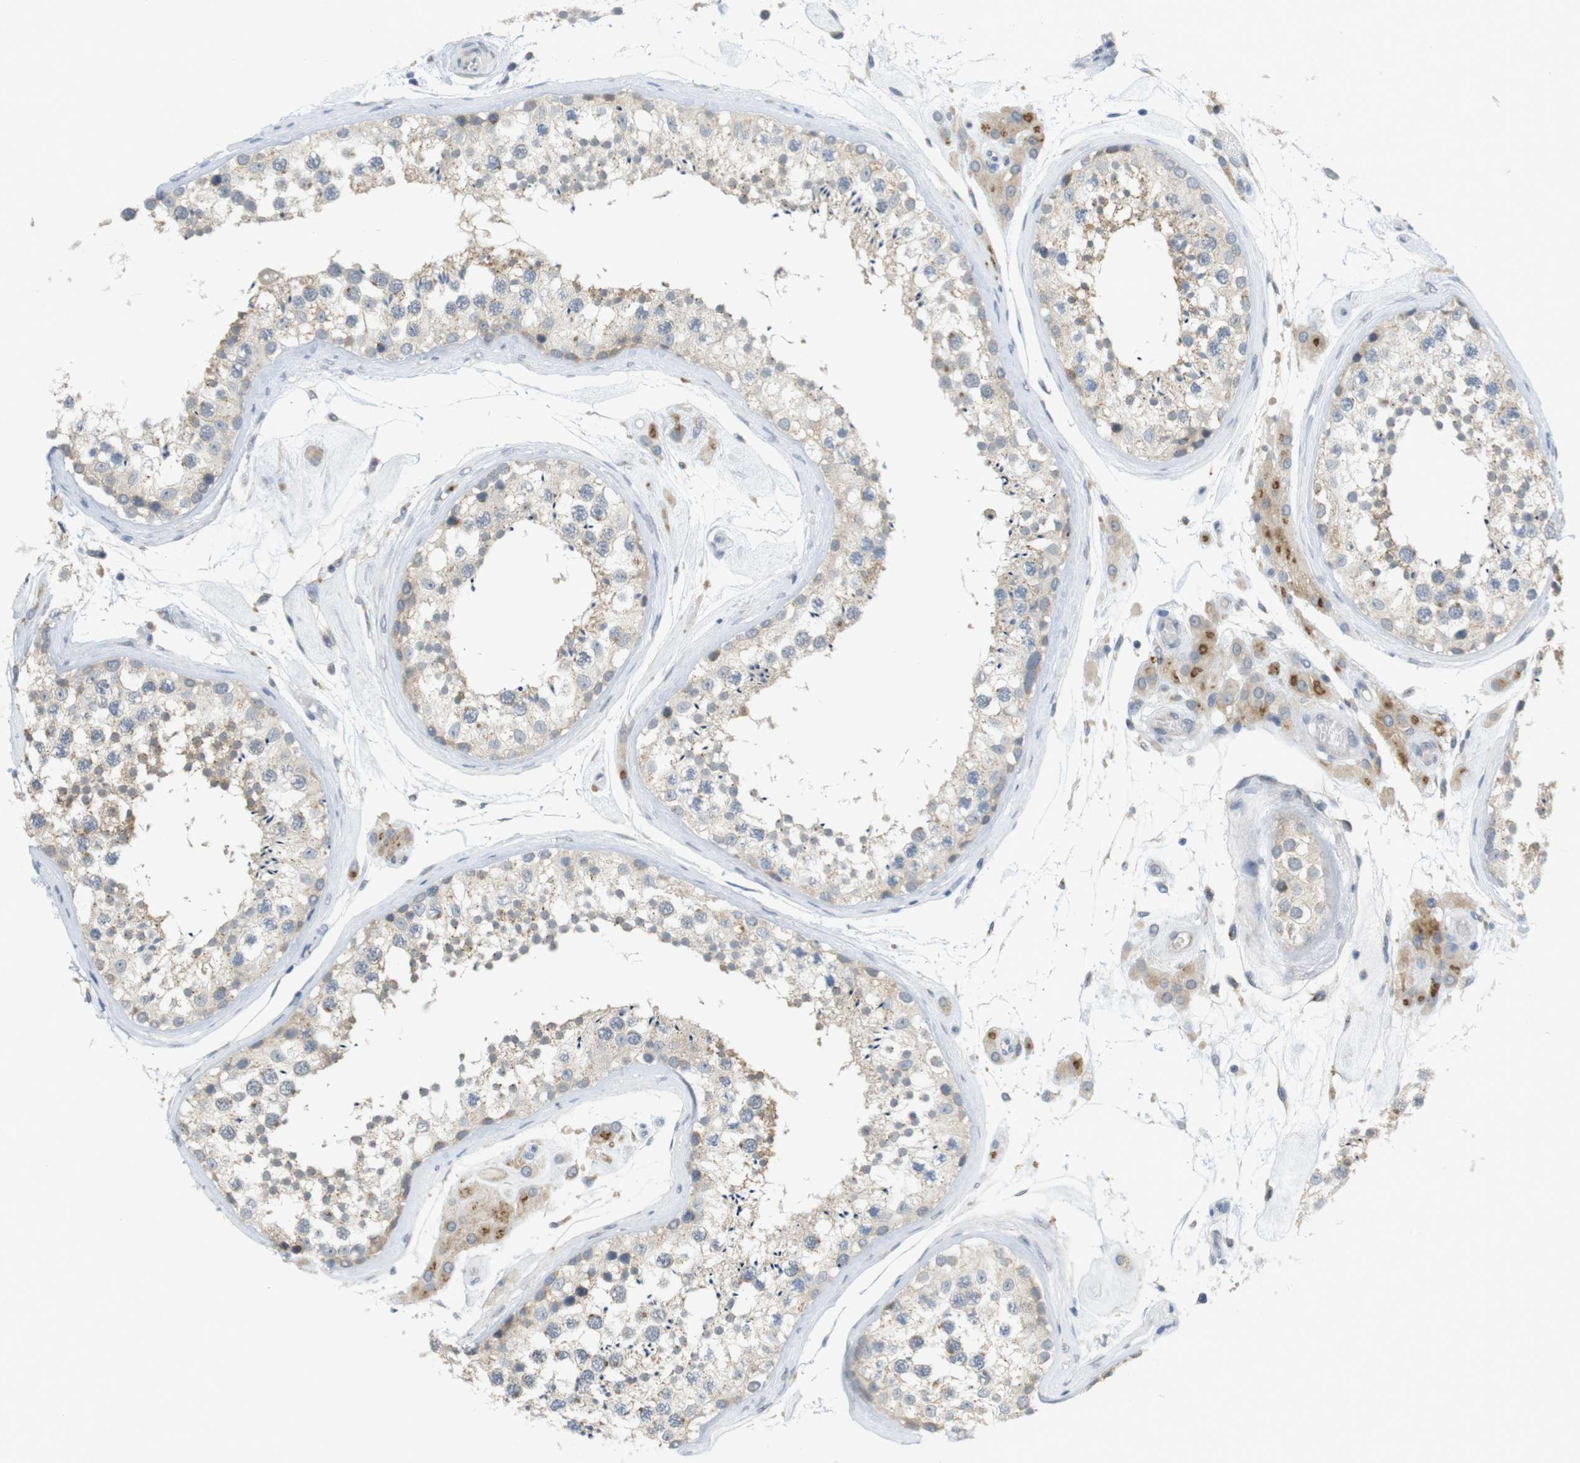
{"staining": {"intensity": "weak", "quantity": "25%-75%", "location": "cytoplasmic/membranous"}, "tissue": "testis", "cell_type": "Cells in seminiferous ducts", "image_type": "normal", "snomed": [{"axis": "morphology", "description": "Normal tissue, NOS"}, {"axis": "topography", "description": "Testis"}], "caption": "Testis stained with DAB (3,3'-diaminobenzidine) immunohistochemistry (IHC) shows low levels of weak cytoplasmic/membranous staining in about 25%-75% of cells in seminiferous ducts.", "gene": "YIPF3", "patient": {"sex": "male", "age": 46}}